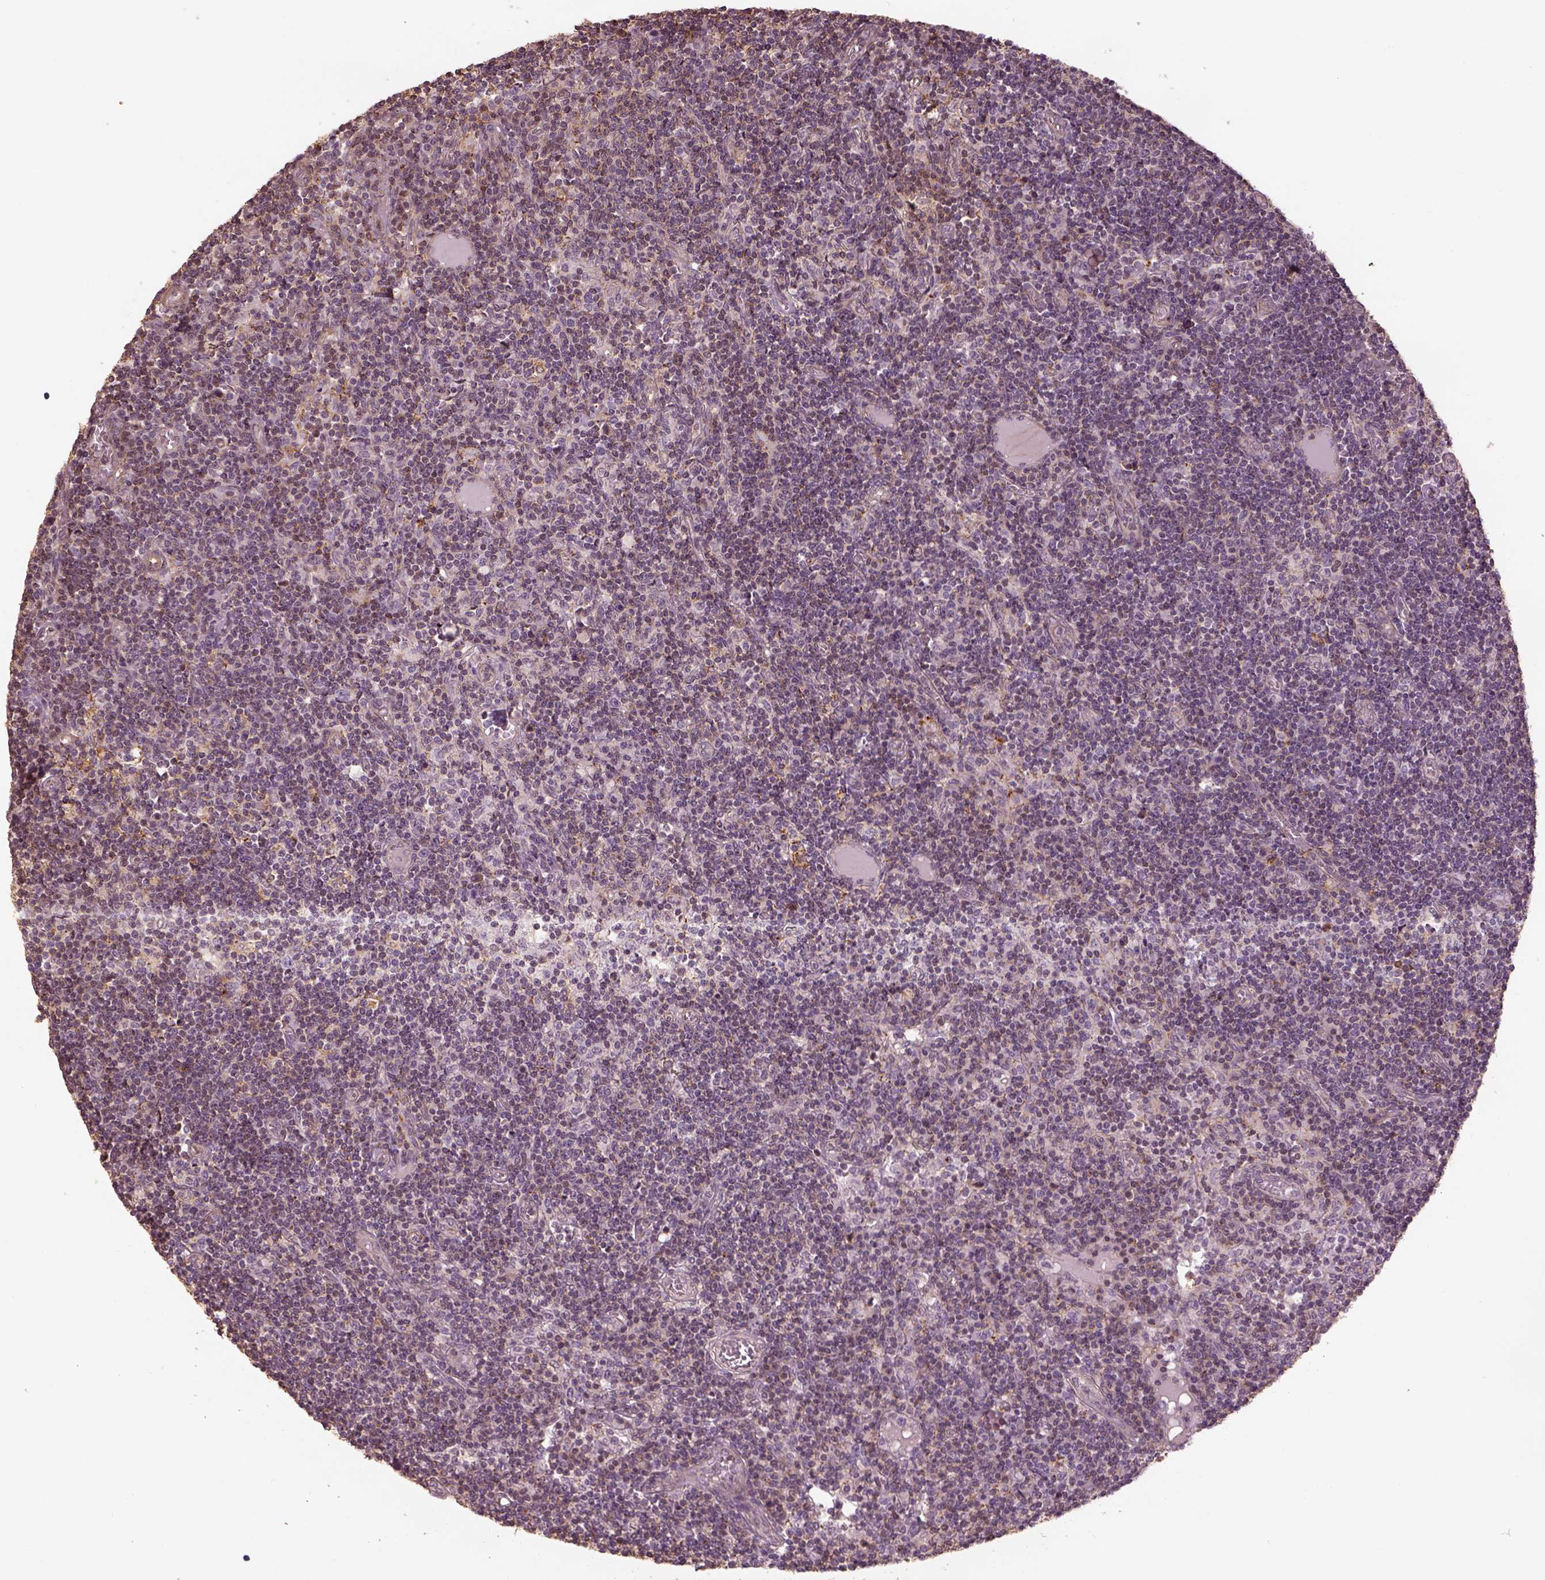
{"staining": {"intensity": "negative", "quantity": "none", "location": "none"}, "tissue": "lymph node", "cell_type": "Germinal center cells", "image_type": "normal", "snomed": [{"axis": "morphology", "description": "Normal tissue, NOS"}, {"axis": "topography", "description": "Lymph node"}], "caption": "Immunohistochemistry histopathology image of benign lymph node stained for a protein (brown), which reveals no positivity in germinal center cells. The staining is performed using DAB (3,3'-diaminobenzidine) brown chromogen with nuclei counter-stained in using hematoxylin.", "gene": "LIN7A", "patient": {"sex": "female", "age": 72}}